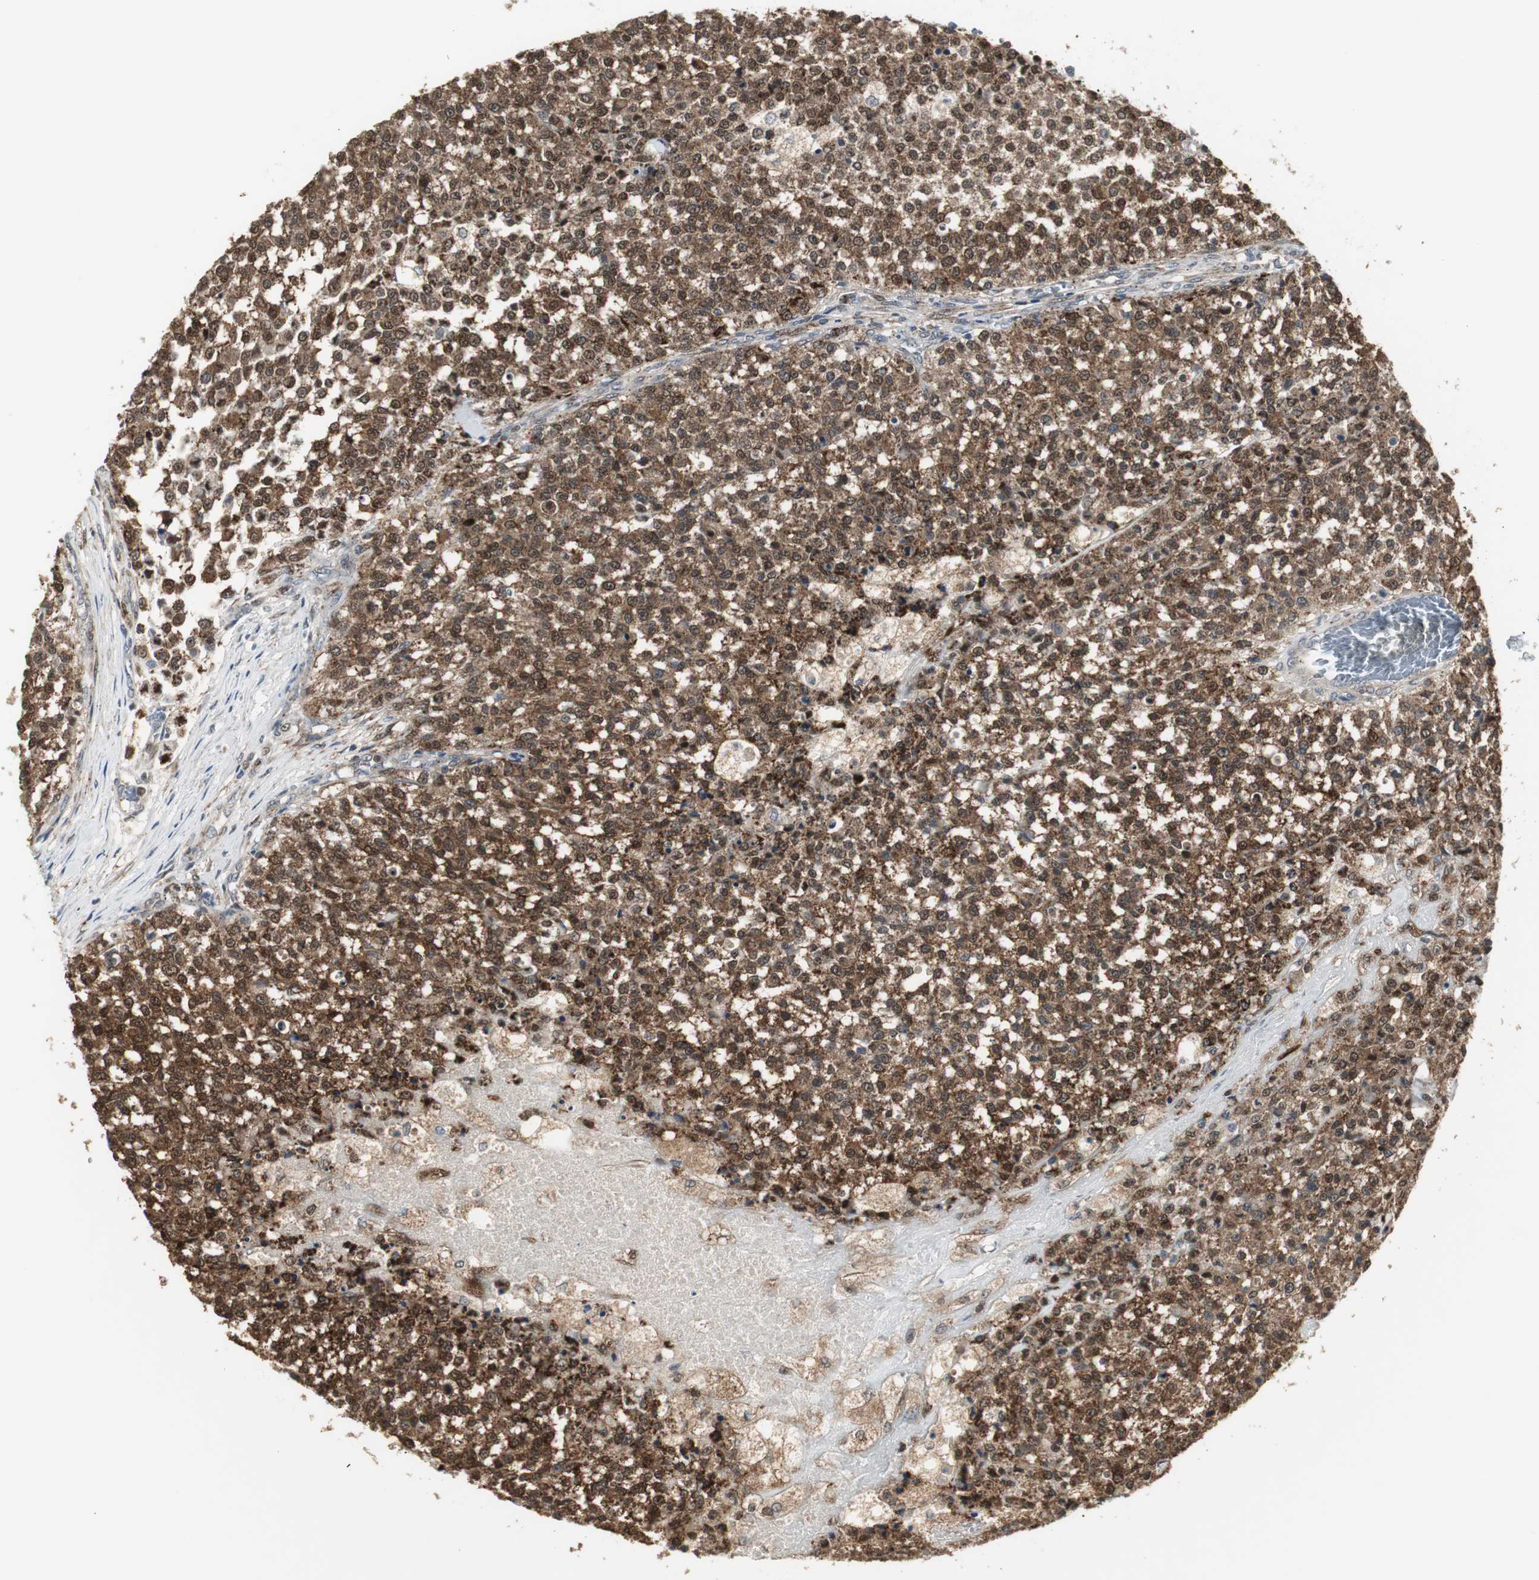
{"staining": {"intensity": "strong", "quantity": ">75%", "location": "cytoplasmic/membranous,nuclear"}, "tissue": "testis cancer", "cell_type": "Tumor cells", "image_type": "cancer", "snomed": [{"axis": "morphology", "description": "Seminoma, NOS"}, {"axis": "topography", "description": "Testis"}], "caption": "DAB immunohistochemical staining of testis seminoma reveals strong cytoplasmic/membranous and nuclear protein staining in about >75% of tumor cells. (IHC, brightfield microscopy, high magnification).", "gene": "PLIN3", "patient": {"sex": "male", "age": 59}}